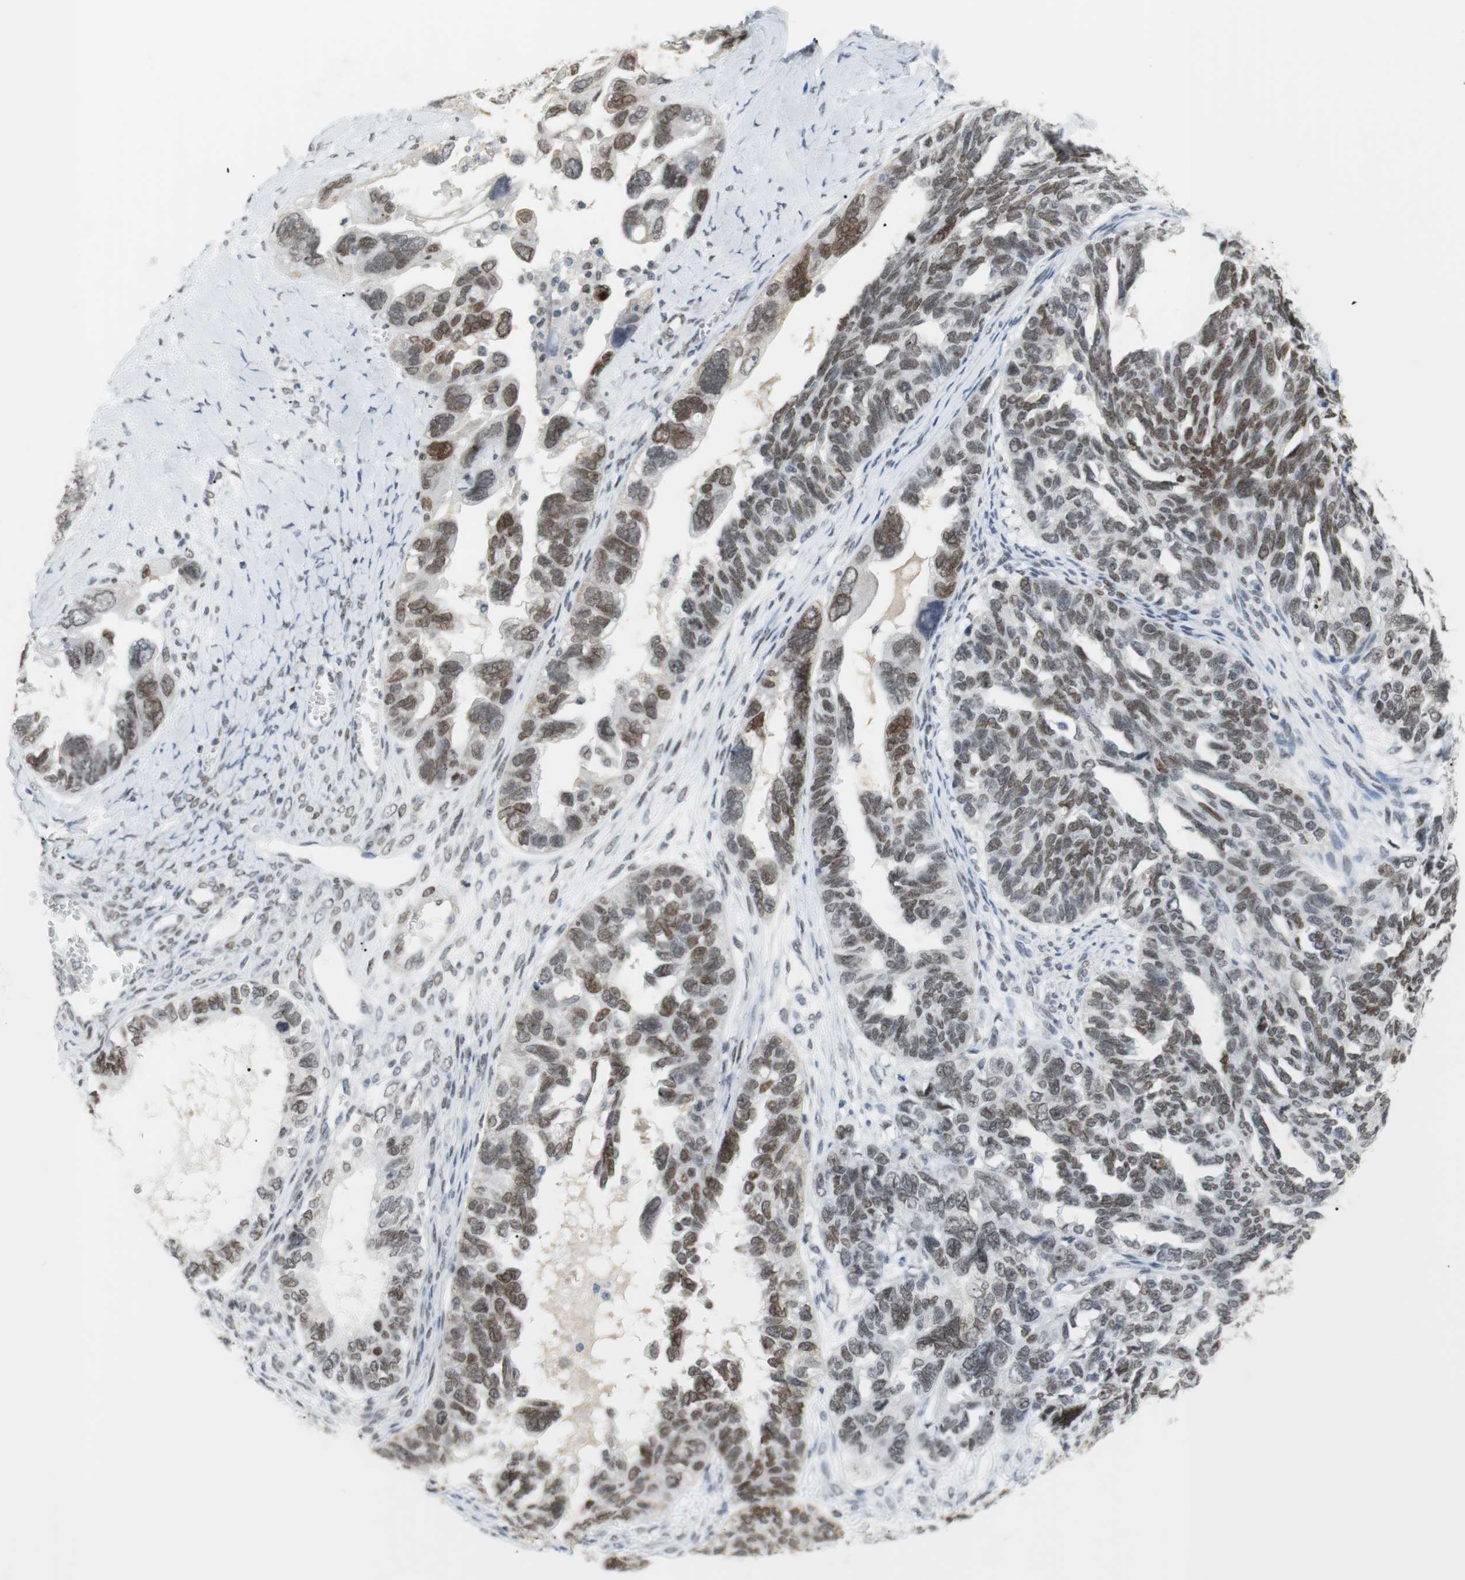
{"staining": {"intensity": "moderate", "quantity": ">75%", "location": "nuclear"}, "tissue": "ovarian cancer", "cell_type": "Tumor cells", "image_type": "cancer", "snomed": [{"axis": "morphology", "description": "Cystadenocarcinoma, serous, NOS"}, {"axis": "topography", "description": "Ovary"}], "caption": "This image exhibits ovarian cancer (serous cystadenocarcinoma) stained with IHC to label a protein in brown. The nuclear of tumor cells show moderate positivity for the protein. Nuclei are counter-stained blue.", "gene": "BMI1", "patient": {"sex": "female", "age": 79}}